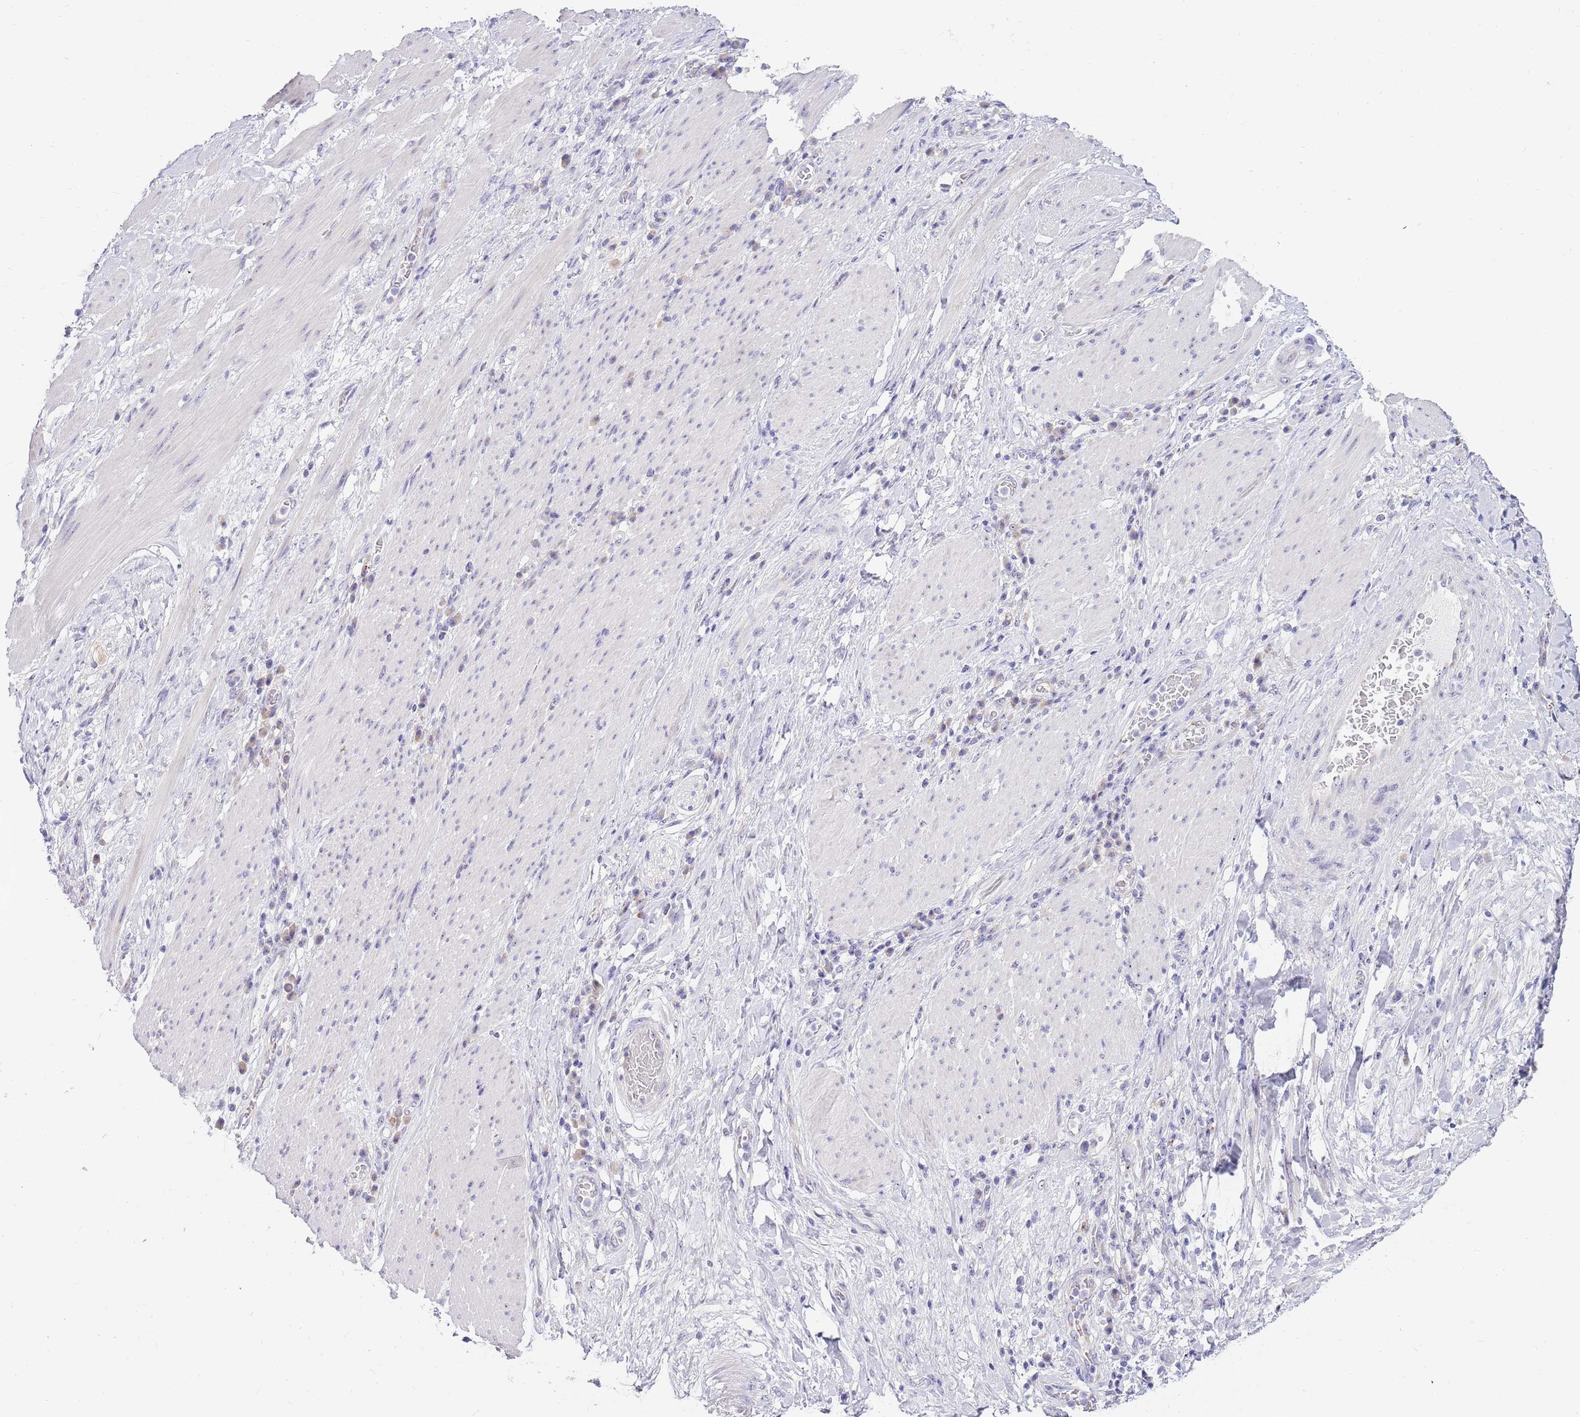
{"staining": {"intensity": "negative", "quantity": "none", "location": "none"}, "tissue": "stomach cancer", "cell_type": "Tumor cells", "image_type": "cancer", "snomed": [{"axis": "morphology", "description": "Normal tissue, NOS"}, {"axis": "morphology", "description": "Adenocarcinoma, NOS"}, {"axis": "topography", "description": "Stomach"}], "caption": "Immunohistochemistry (IHC) histopathology image of neoplastic tissue: human adenocarcinoma (stomach) stained with DAB (3,3'-diaminobenzidine) reveals no significant protein staining in tumor cells.", "gene": "DNAJA3", "patient": {"sex": "female", "age": 64}}